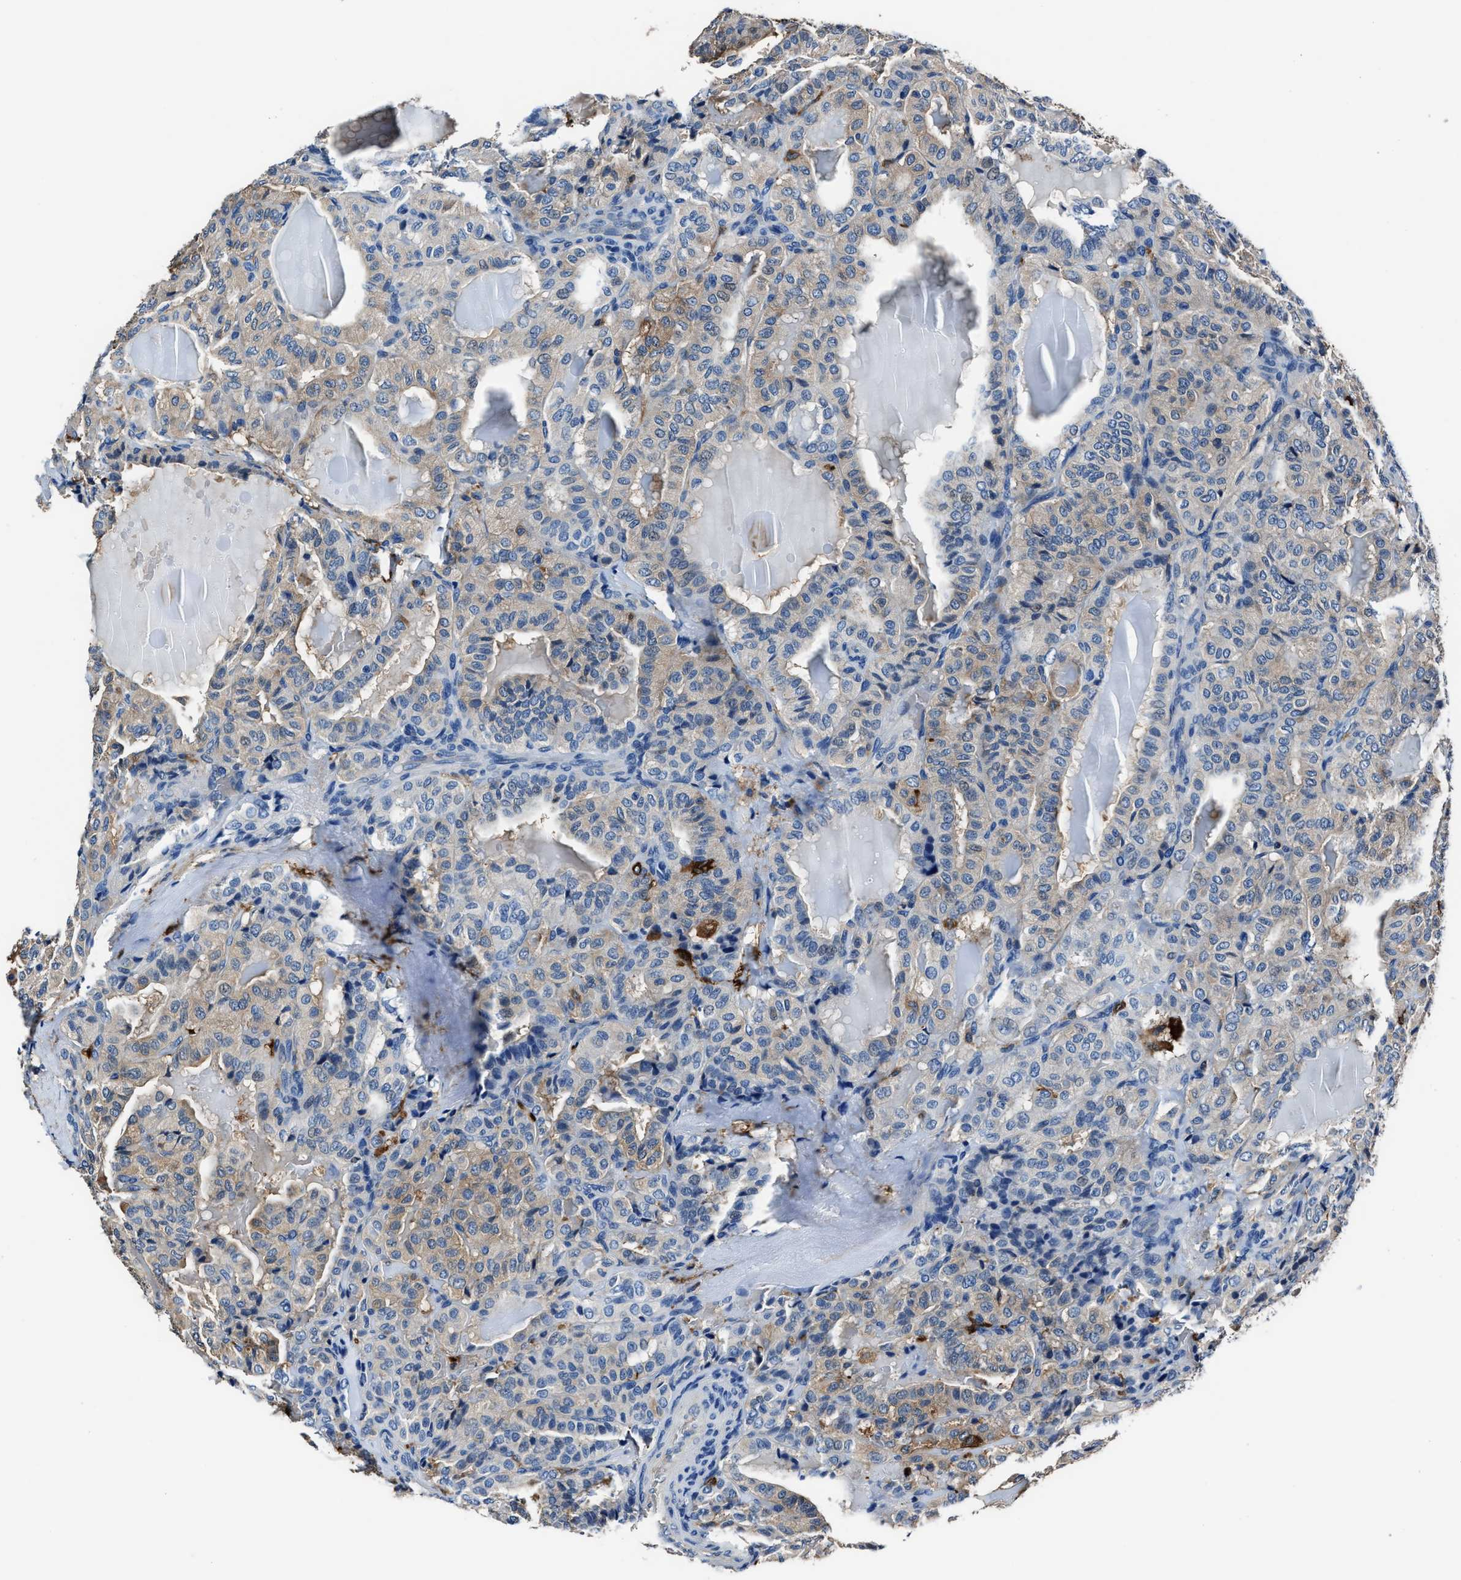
{"staining": {"intensity": "weak", "quantity": "25%-75%", "location": "cytoplasmic/membranous"}, "tissue": "thyroid cancer", "cell_type": "Tumor cells", "image_type": "cancer", "snomed": [{"axis": "morphology", "description": "Papillary adenocarcinoma, NOS"}, {"axis": "topography", "description": "Thyroid gland"}], "caption": "Immunohistochemistry (IHC) photomicrograph of human thyroid papillary adenocarcinoma stained for a protein (brown), which displays low levels of weak cytoplasmic/membranous expression in about 25%-75% of tumor cells.", "gene": "FTL", "patient": {"sex": "male", "age": 77}}